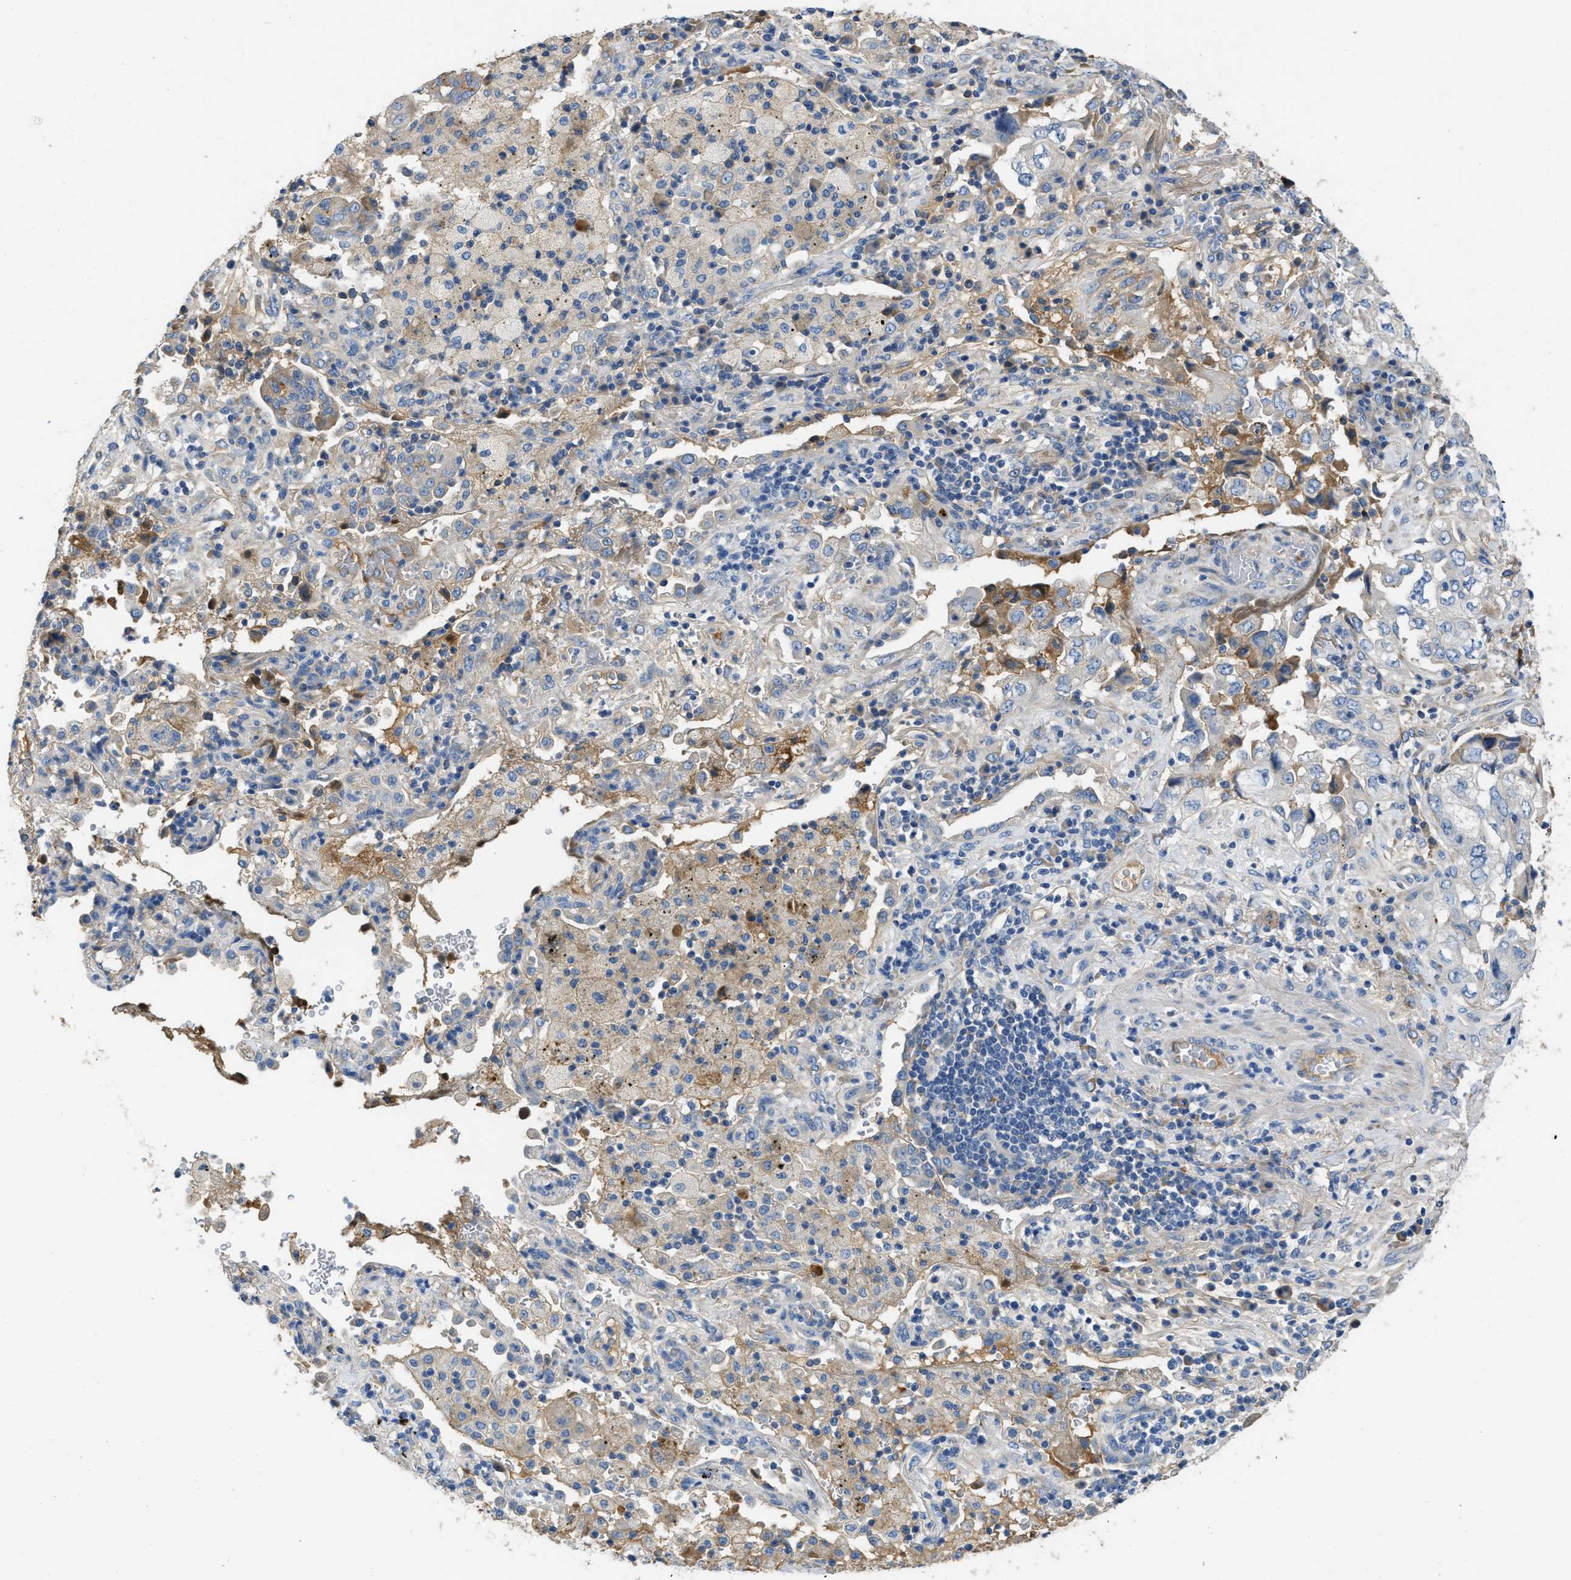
{"staining": {"intensity": "negative", "quantity": "none", "location": "none"}, "tissue": "lung cancer", "cell_type": "Tumor cells", "image_type": "cancer", "snomed": [{"axis": "morphology", "description": "Adenocarcinoma, NOS"}, {"axis": "topography", "description": "Lung"}], "caption": "Protein analysis of lung cancer exhibits no significant staining in tumor cells. (DAB IHC visualized using brightfield microscopy, high magnification).", "gene": "C1S", "patient": {"sex": "male", "age": 64}}